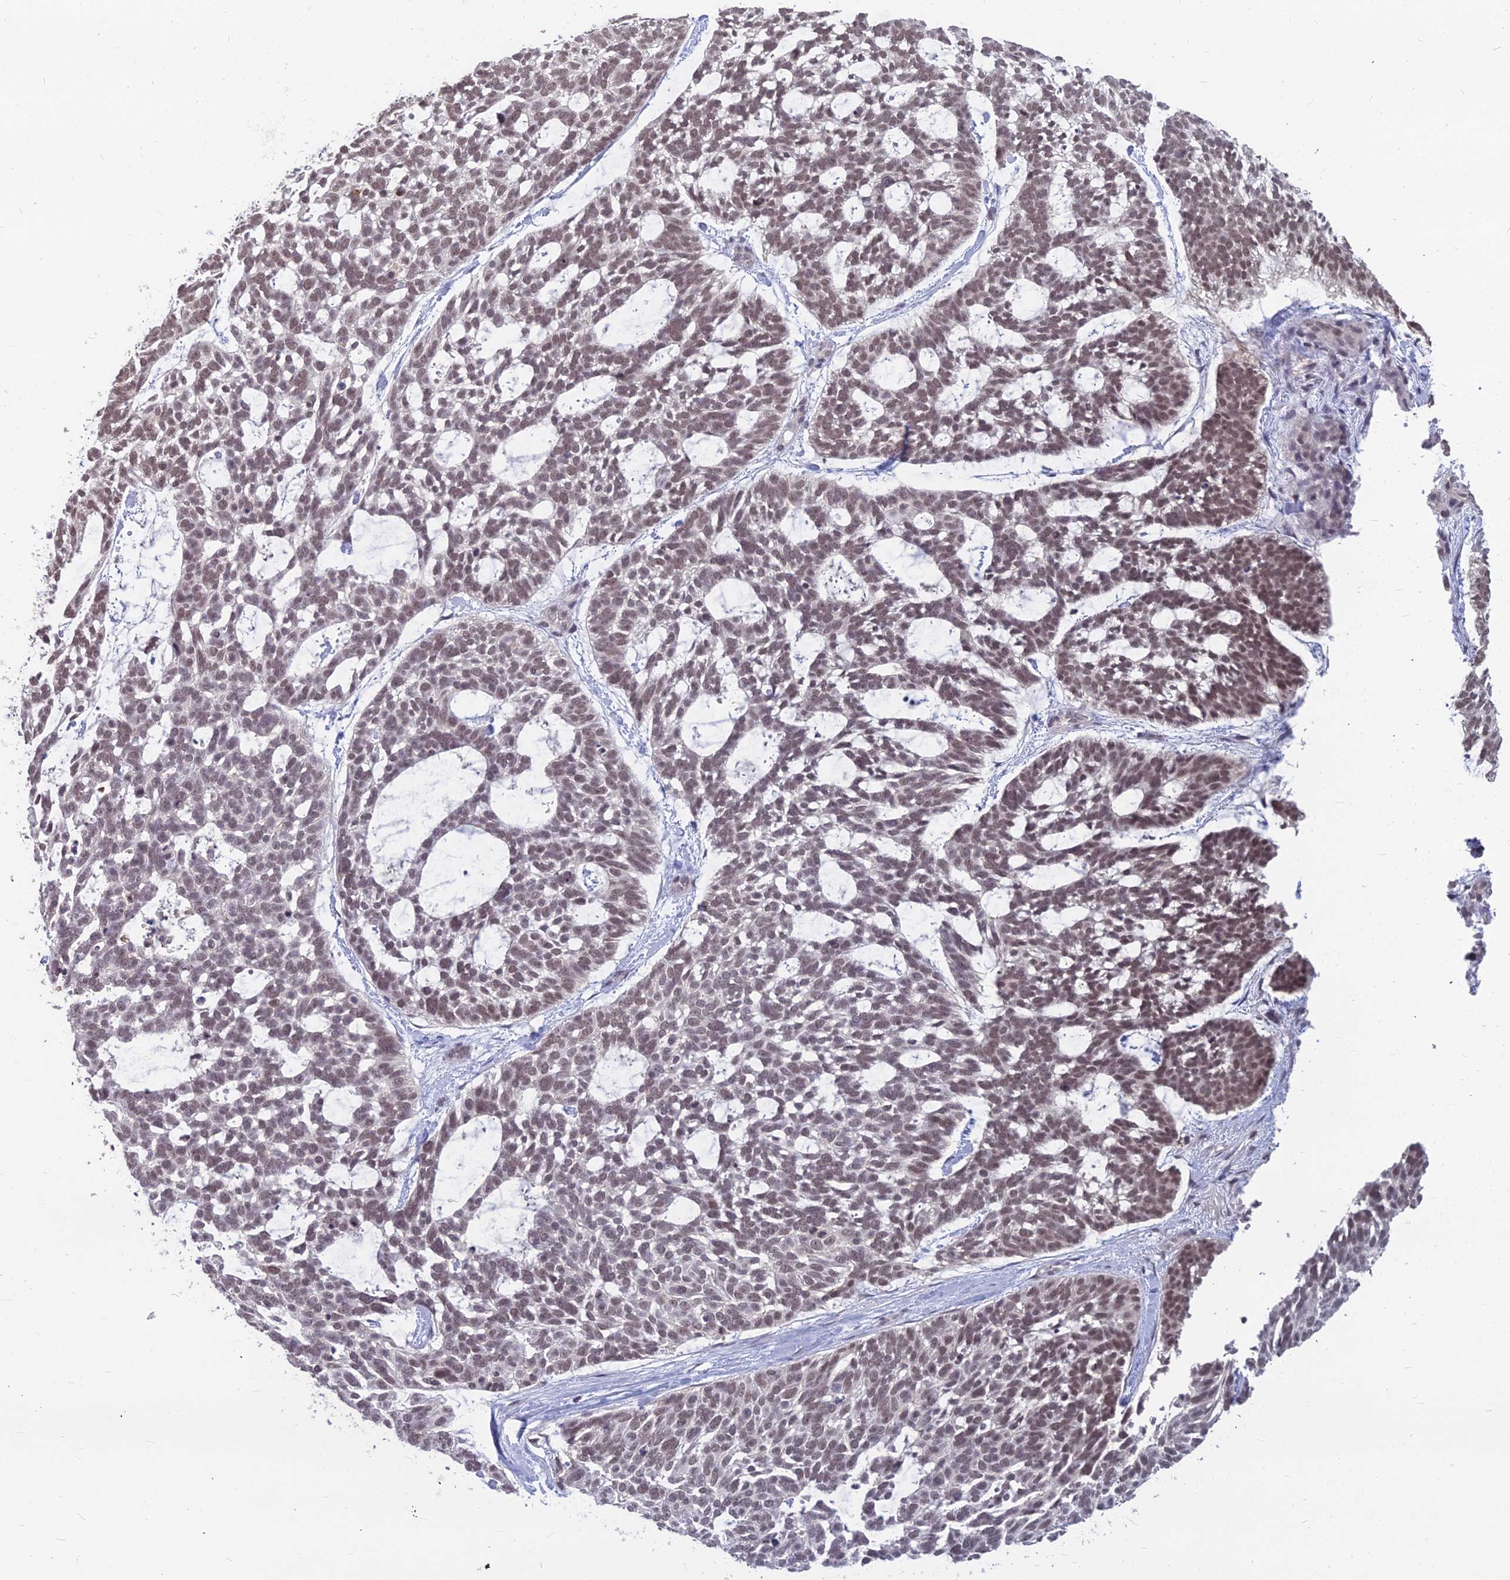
{"staining": {"intensity": "moderate", "quantity": "25%-75%", "location": "nuclear"}, "tissue": "skin cancer", "cell_type": "Tumor cells", "image_type": "cancer", "snomed": [{"axis": "morphology", "description": "Basal cell carcinoma"}, {"axis": "topography", "description": "Skin"}], "caption": "Human skin cancer (basal cell carcinoma) stained with a protein marker reveals moderate staining in tumor cells.", "gene": "KAT7", "patient": {"sex": "male", "age": 88}}